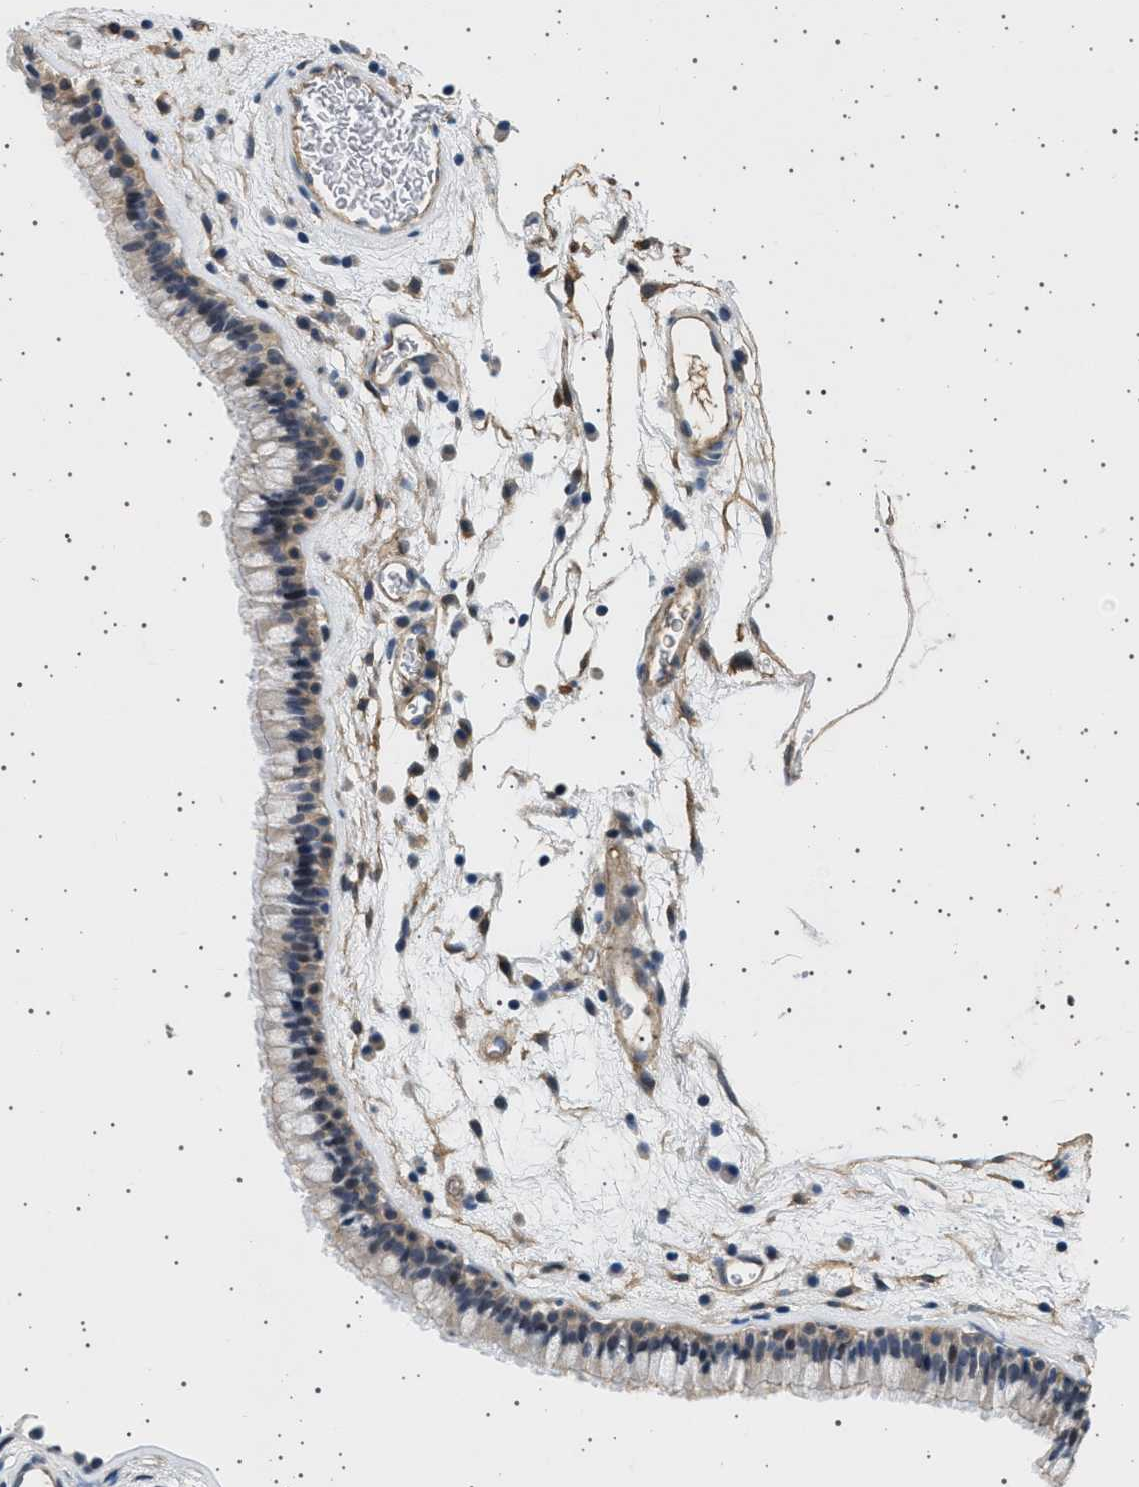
{"staining": {"intensity": "weak", "quantity": ">75%", "location": "cytoplasmic/membranous"}, "tissue": "nasopharynx", "cell_type": "Respiratory epithelial cells", "image_type": "normal", "snomed": [{"axis": "morphology", "description": "Normal tissue, NOS"}, {"axis": "morphology", "description": "Inflammation, NOS"}, {"axis": "topography", "description": "Nasopharynx"}], "caption": "Protein analysis of unremarkable nasopharynx shows weak cytoplasmic/membranous positivity in about >75% of respiratory epithelial cells.", "gene": "PLPP6", "patient": {"sex": "male", "age": 48}}